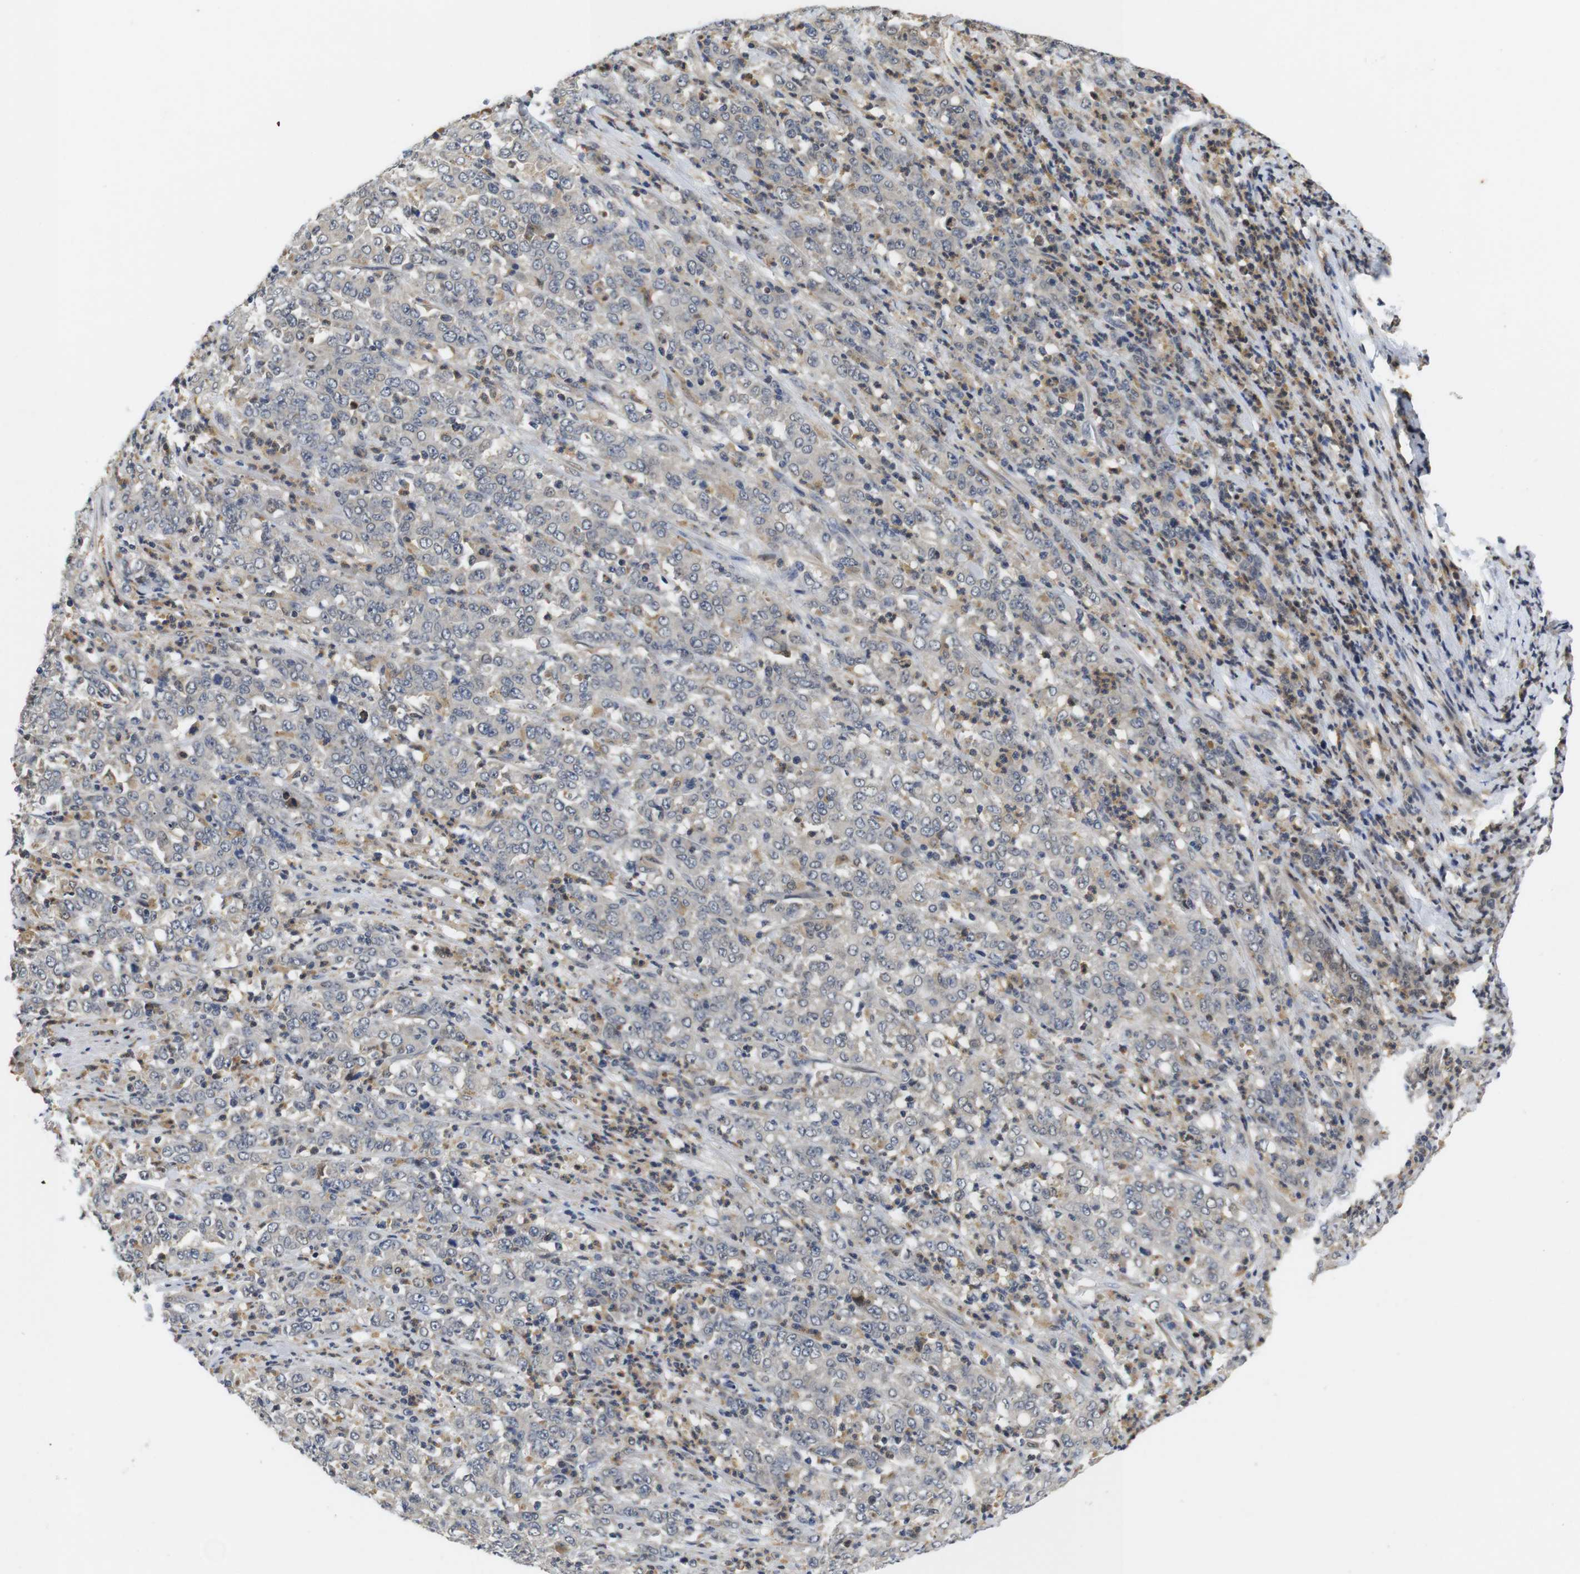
{"staining": {"intensity": "negative", "quantity": "none", "location": "none"}, "tissue": "stomach cancer", "cell_type": "Tumor cells", "image_type": "cancer", "snomed": [{"axis": "morphology", "description": "Adenocarcinoma, NOS"}, {"axis": "topography", "description": "Stomach, lower"}], "caption": "IHC image of human adenocarcinoma (stomach) stained for a protein (brown), which reveals no expression in tumor cells.", "gene": "FNTA", "patient": {"sex": "female", "age": 71}}